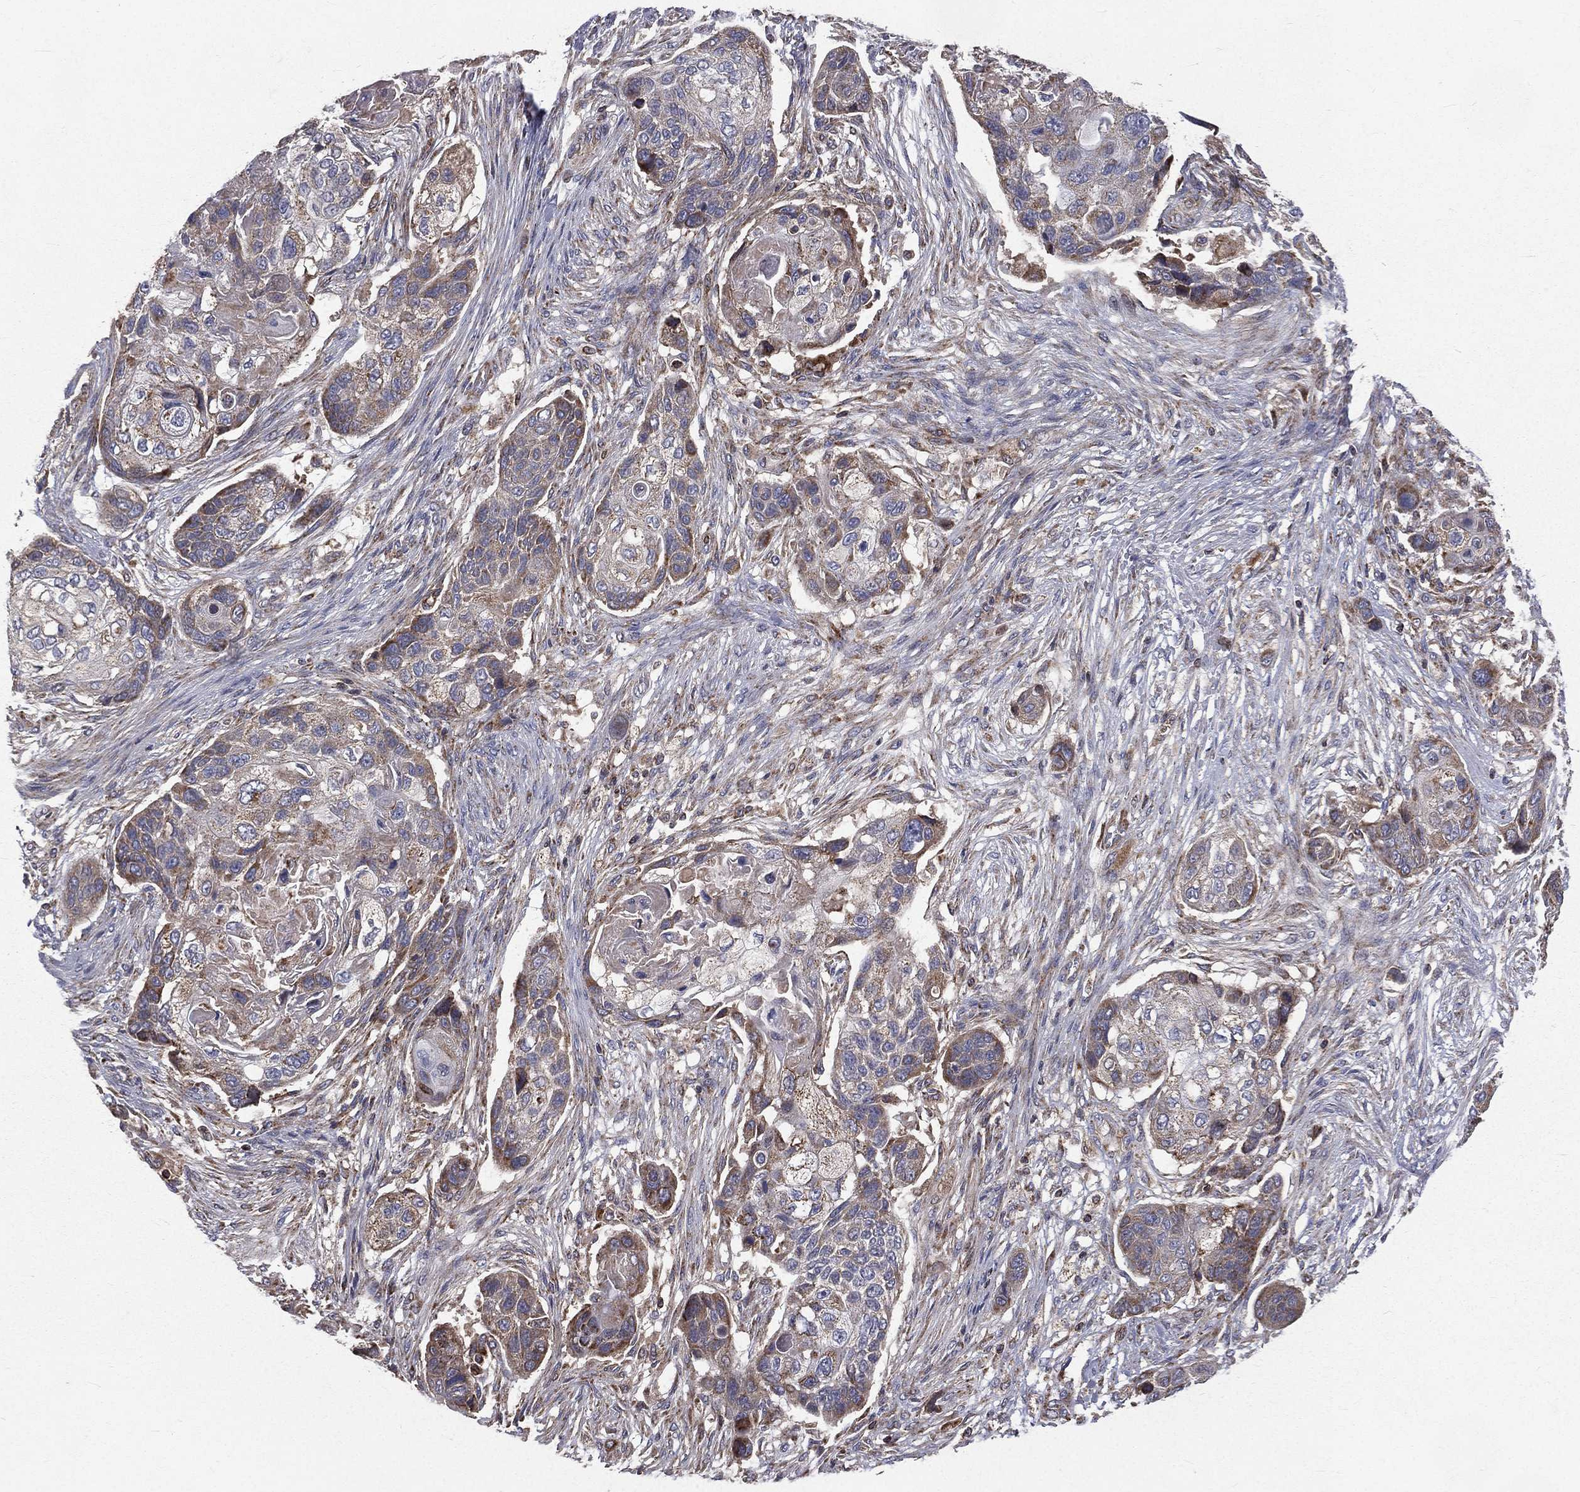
{"staining": {"intensity": "weak", "quantity": "25%-75%", "location": "cytoplasmic/membranous"}, "tissue": "lung cancer", "cell_type": "Tumor cells", "image_type": "cancer", "snomed": [{"axis": "morphology", "description": "Squamous cell carcinoma, NOS"}, {"axis": "topography", "description": "Lung"}], "caption": "Lung squamous cell carcinoma tissue exhibits weak cytoplasmic/membranous staining in about 25%-75% of tumor cells, visualized by immunohistochemistry.", "gene": "GPD1", "patient": {"sex": "male", "age": 69}}